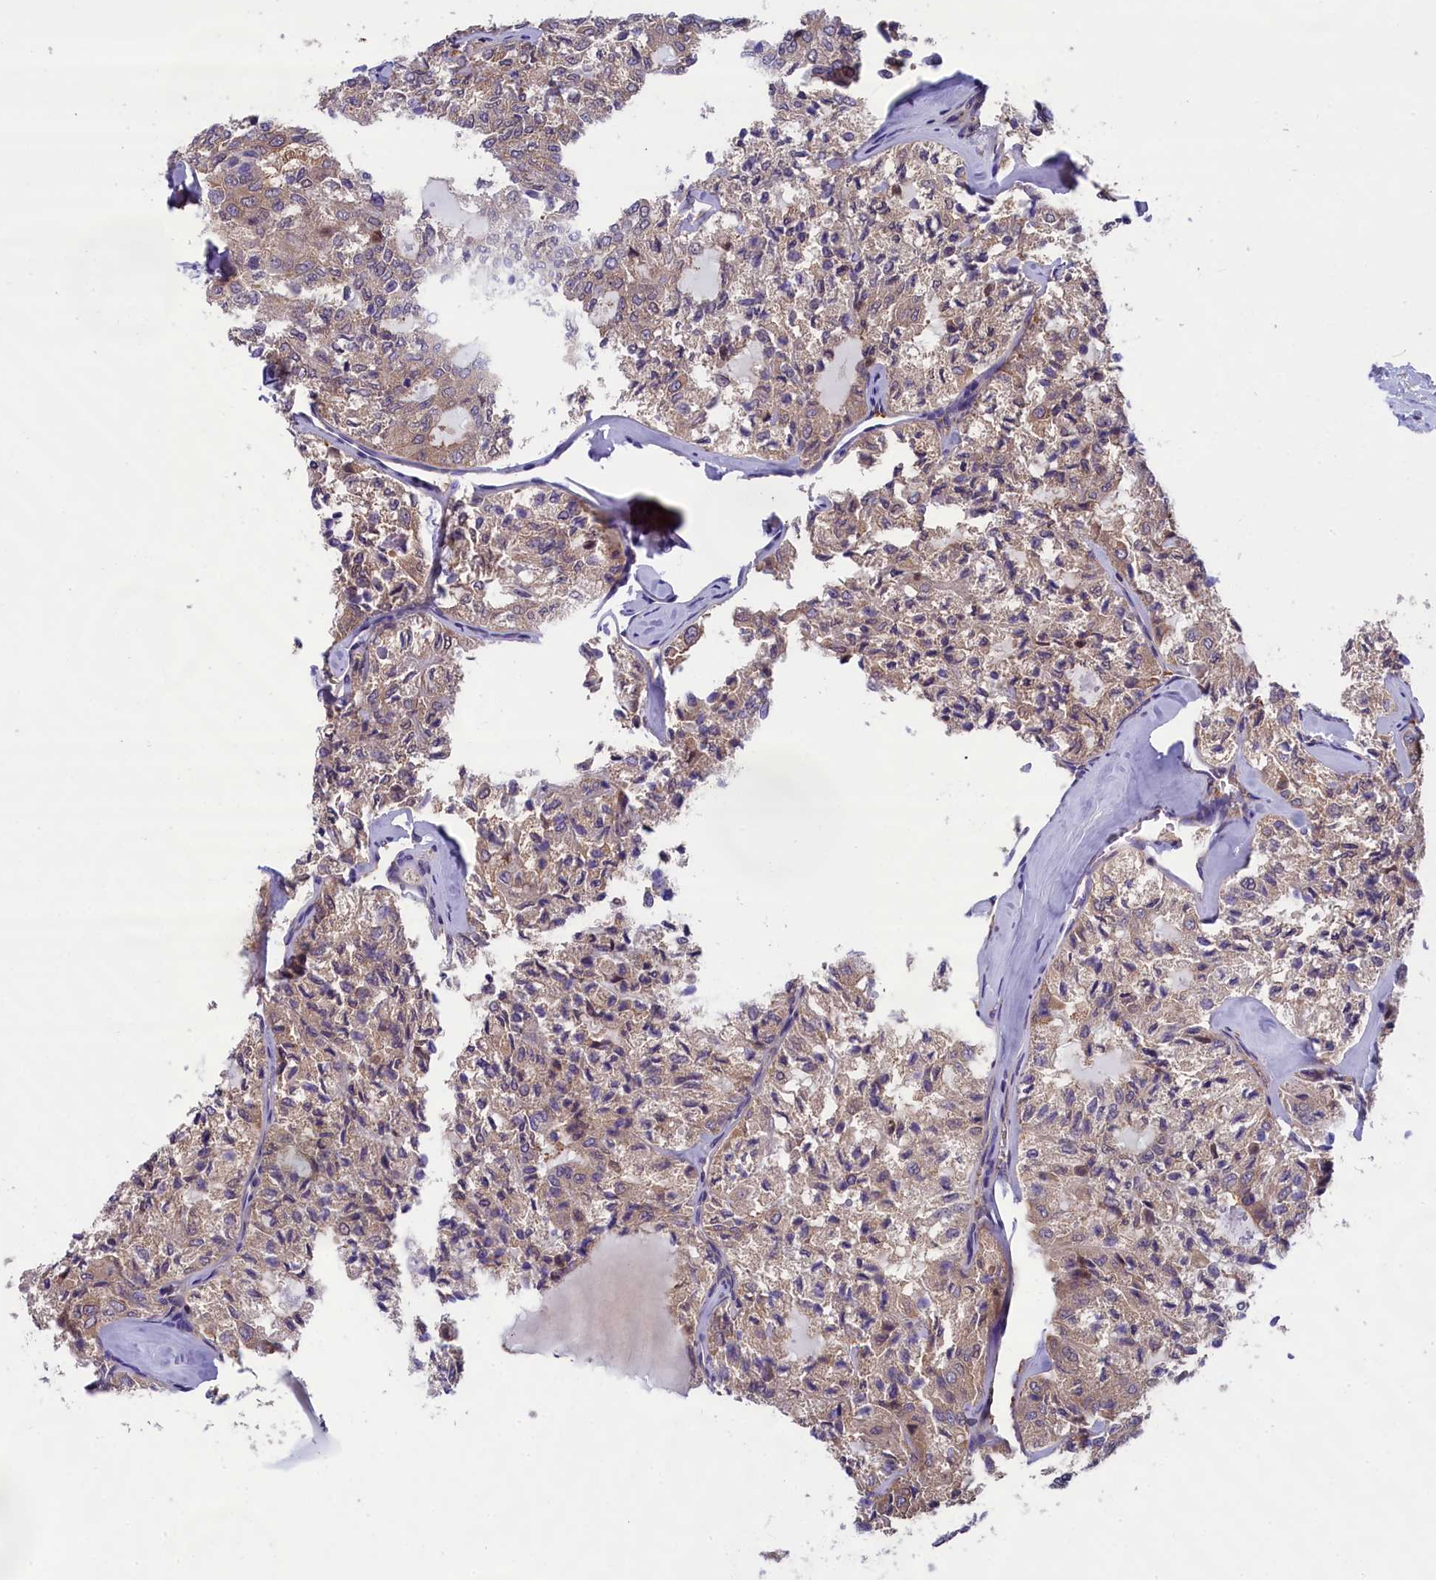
{"staining": {"intensity": "weak", "quantity": ">75%", "location": "cytoplasmic/membranous"}, "tissue": "thyroid cancer", "cell_type": "Tumor cells", "image_type": "cancer", "snomed": [{"axis": "morphology", "description": "Follicular adenoma carcinoma, NOS"}, {"axis": "topography", "description": "Thyroid gland"}], "caption": "A high-resolution image shows IHC staining of follicular adenoma carcinoma (thyroid), which reveals weak cytoplasmic/membranous expression in approximately >75% of tumor cells.", "gene": "ABCC8", "patient": {"sex": "male", "age": 75}}